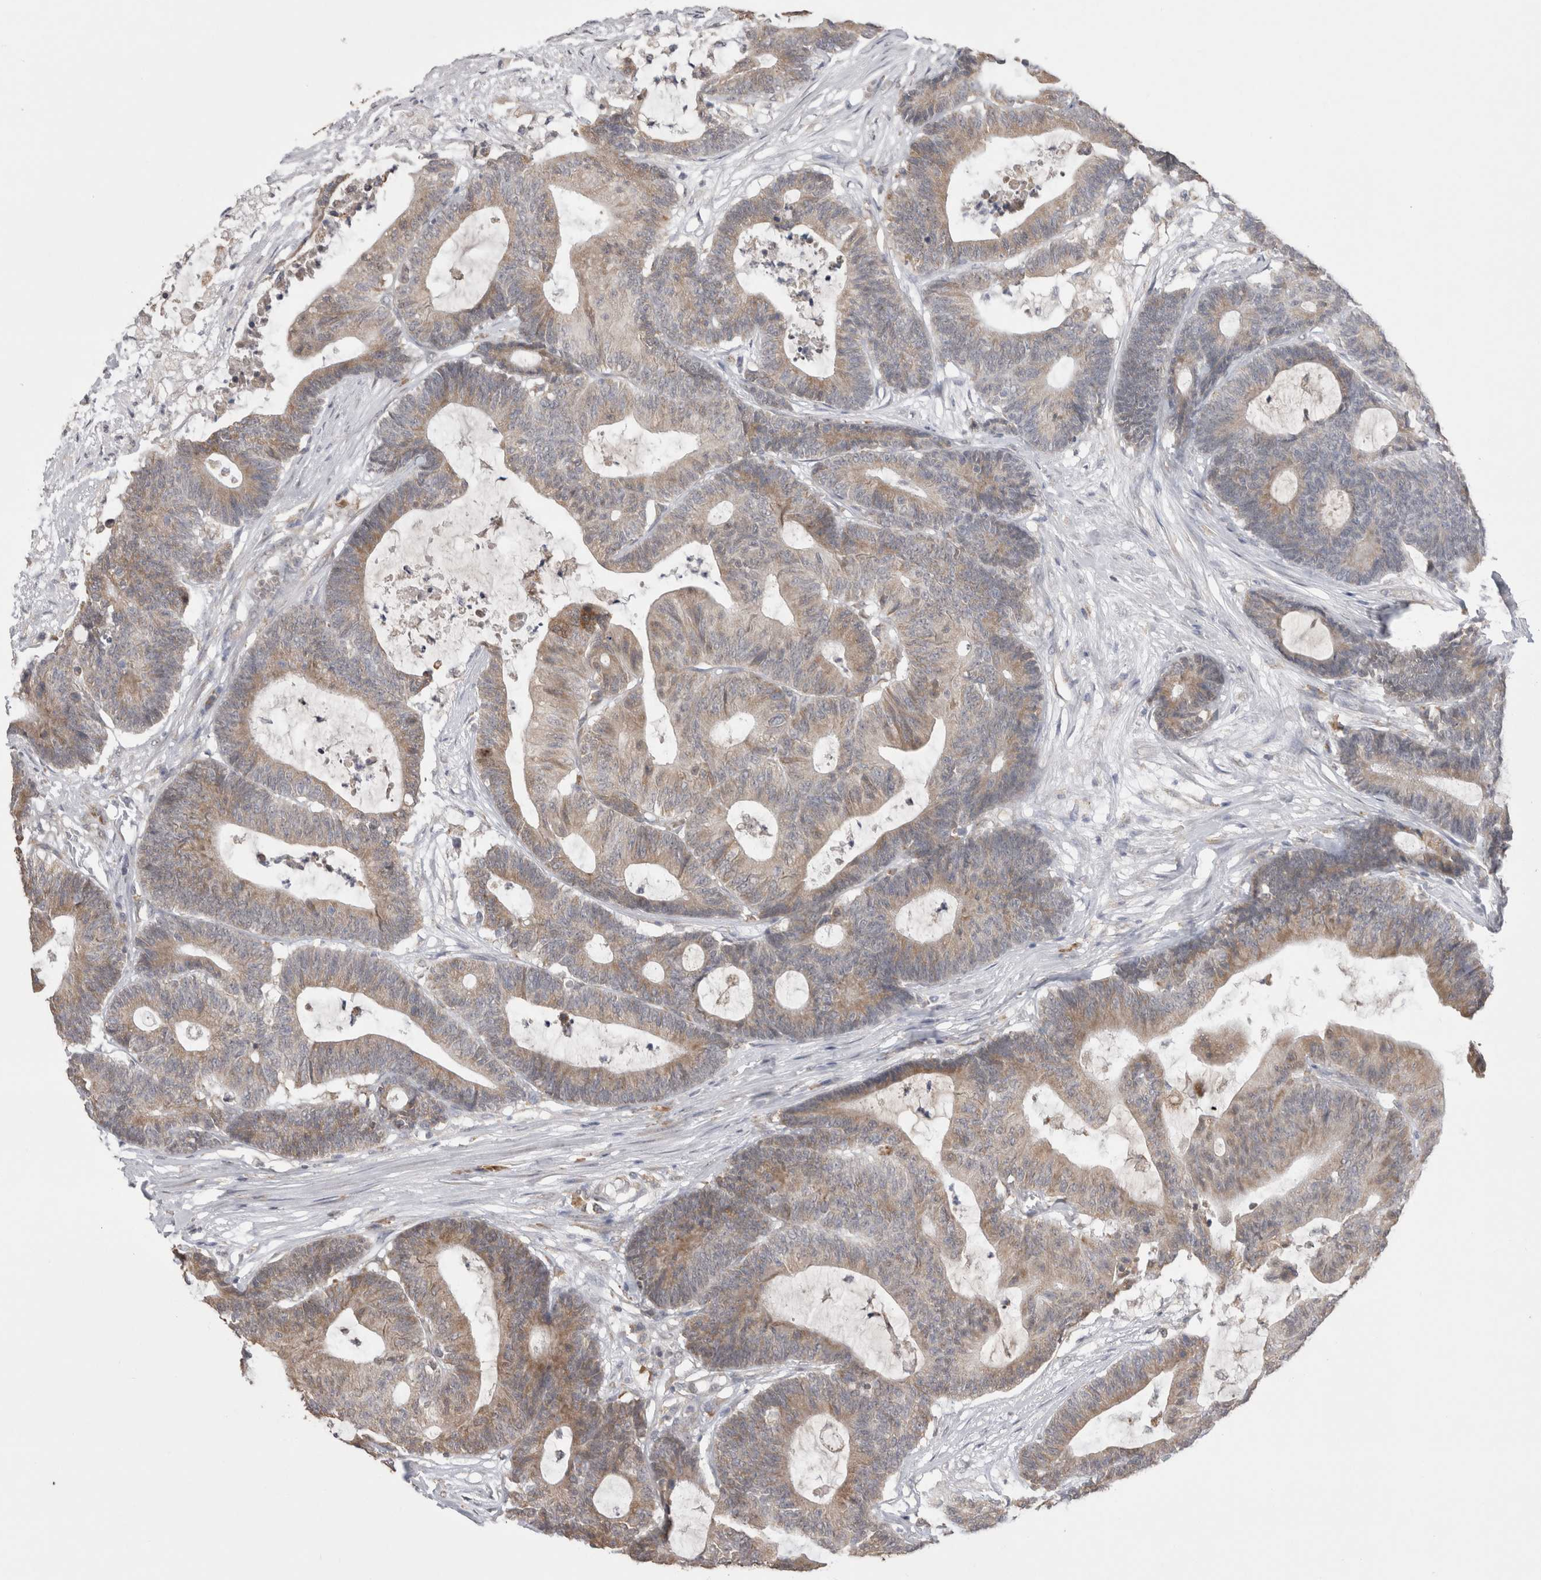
{"staining": {"intensity": "weak", "quantity": ">75%", "location": "cytoplasmic/membranous"}, "tissue": "colorectal cancer", "cell_type": "Tumor cells", "image_type": "cancer", "snomed": [{"axis": "morphology", "description": "Adenocarcinoma, NOS"}, {"axis": "topography", "description": "Colon"}], "caption": "This micrograph displays adenocarcinoma (colorectal) stained with IHC to label a protein in brown. The cytoplasmic/membranous of tumor cells show weak positivity for the protein. Nuclei are counter-stained blue.", "gene": "NOMO1", "patient": {"sex": "female", "age": 84}}